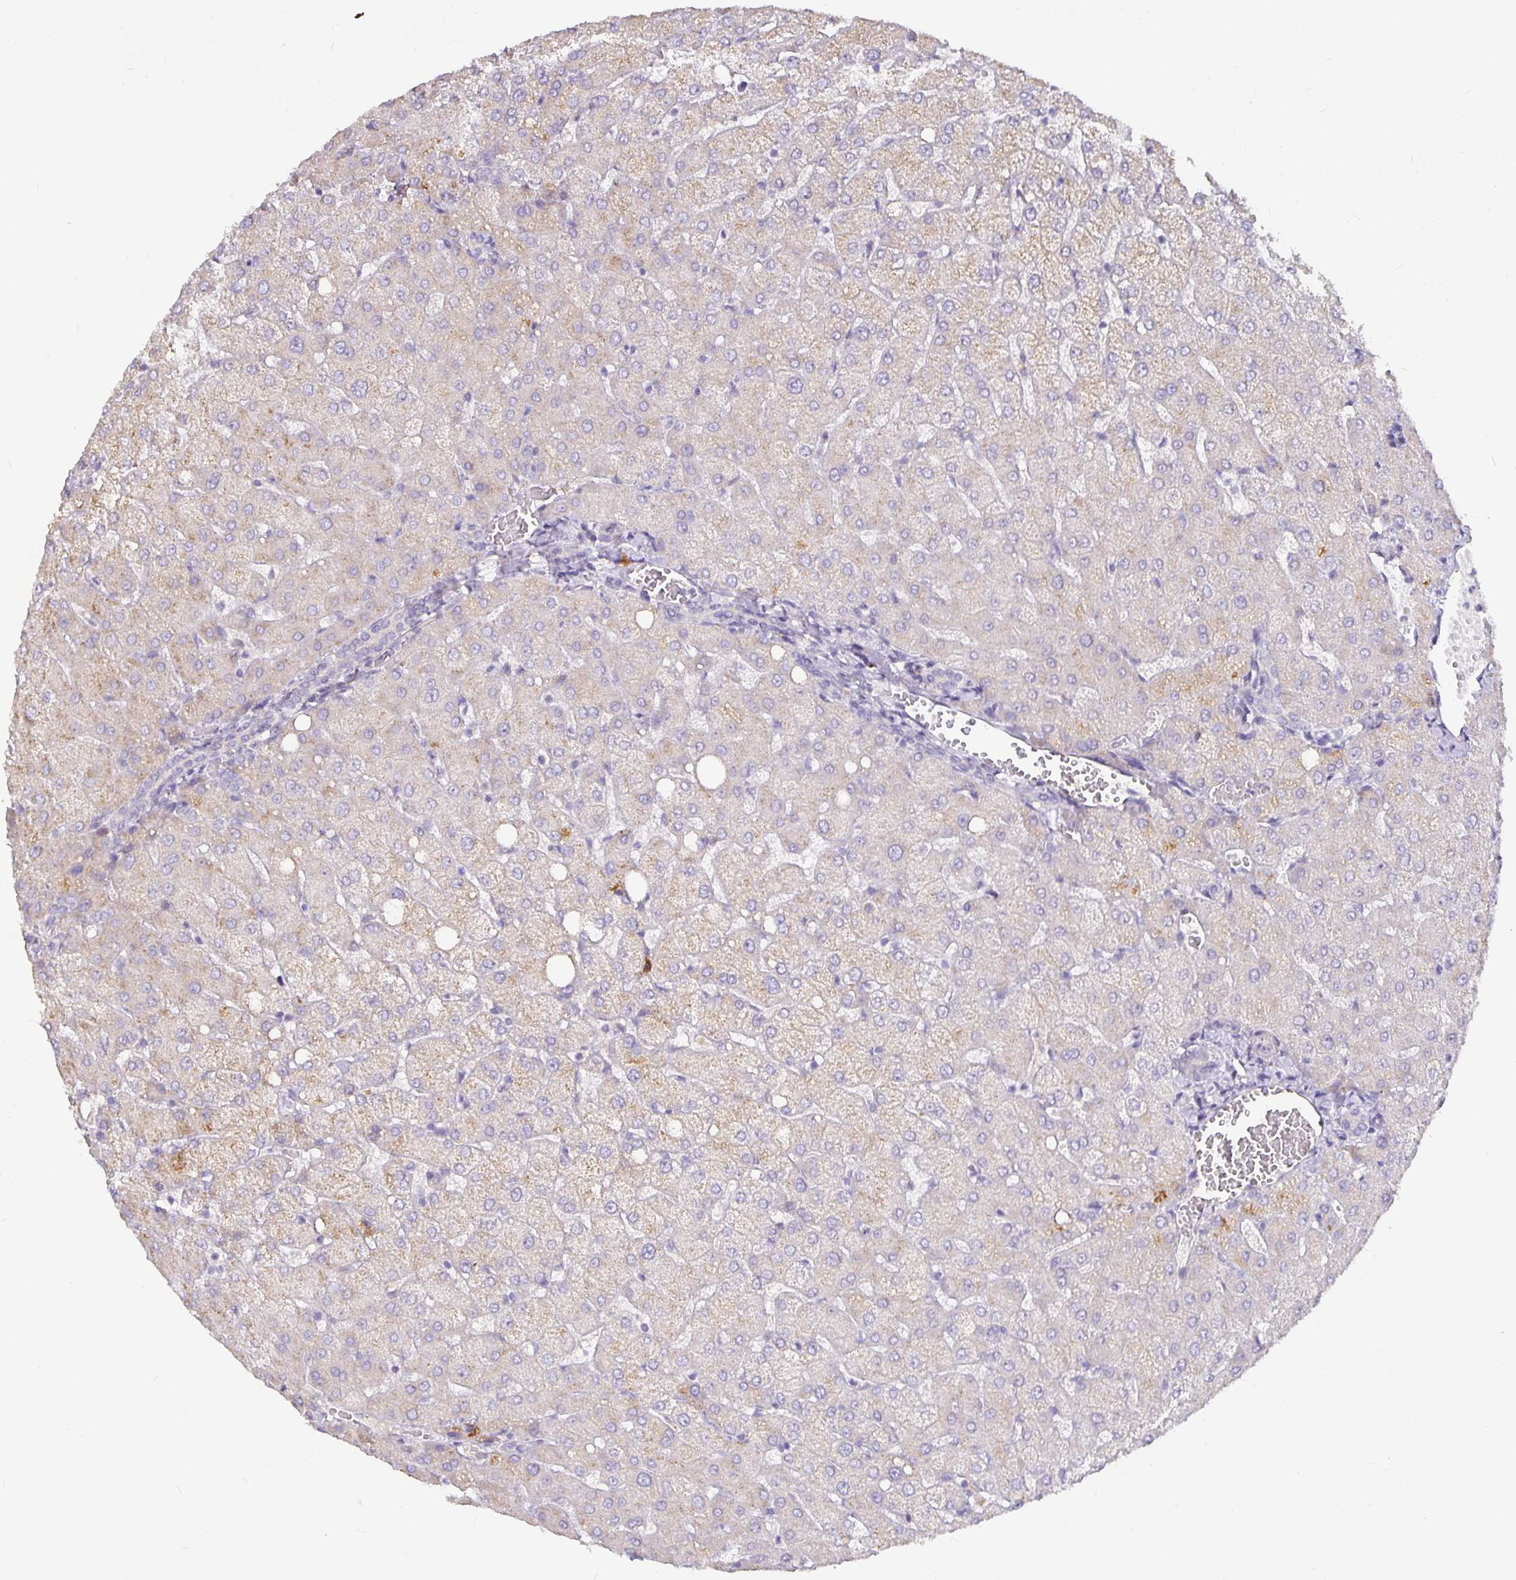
{"staining": {"intensity": "negative", "quantity": "none", "location": "none"}, "tissue": "liver", "cell_type": "Cholangiocytes", "image_type": "normal", "snomed": [{"axis": "morphology", "description": "Normal tissue, NOS"}, {"axis": "topography", "description": "Liver"}], "caption": "The photomicrograph demonstrates no significant positivity in cholangiocytes of liver. Nuclei are stained in blue.", "gene": "CA12", "patient": {"sex": "female", "age": 54}}